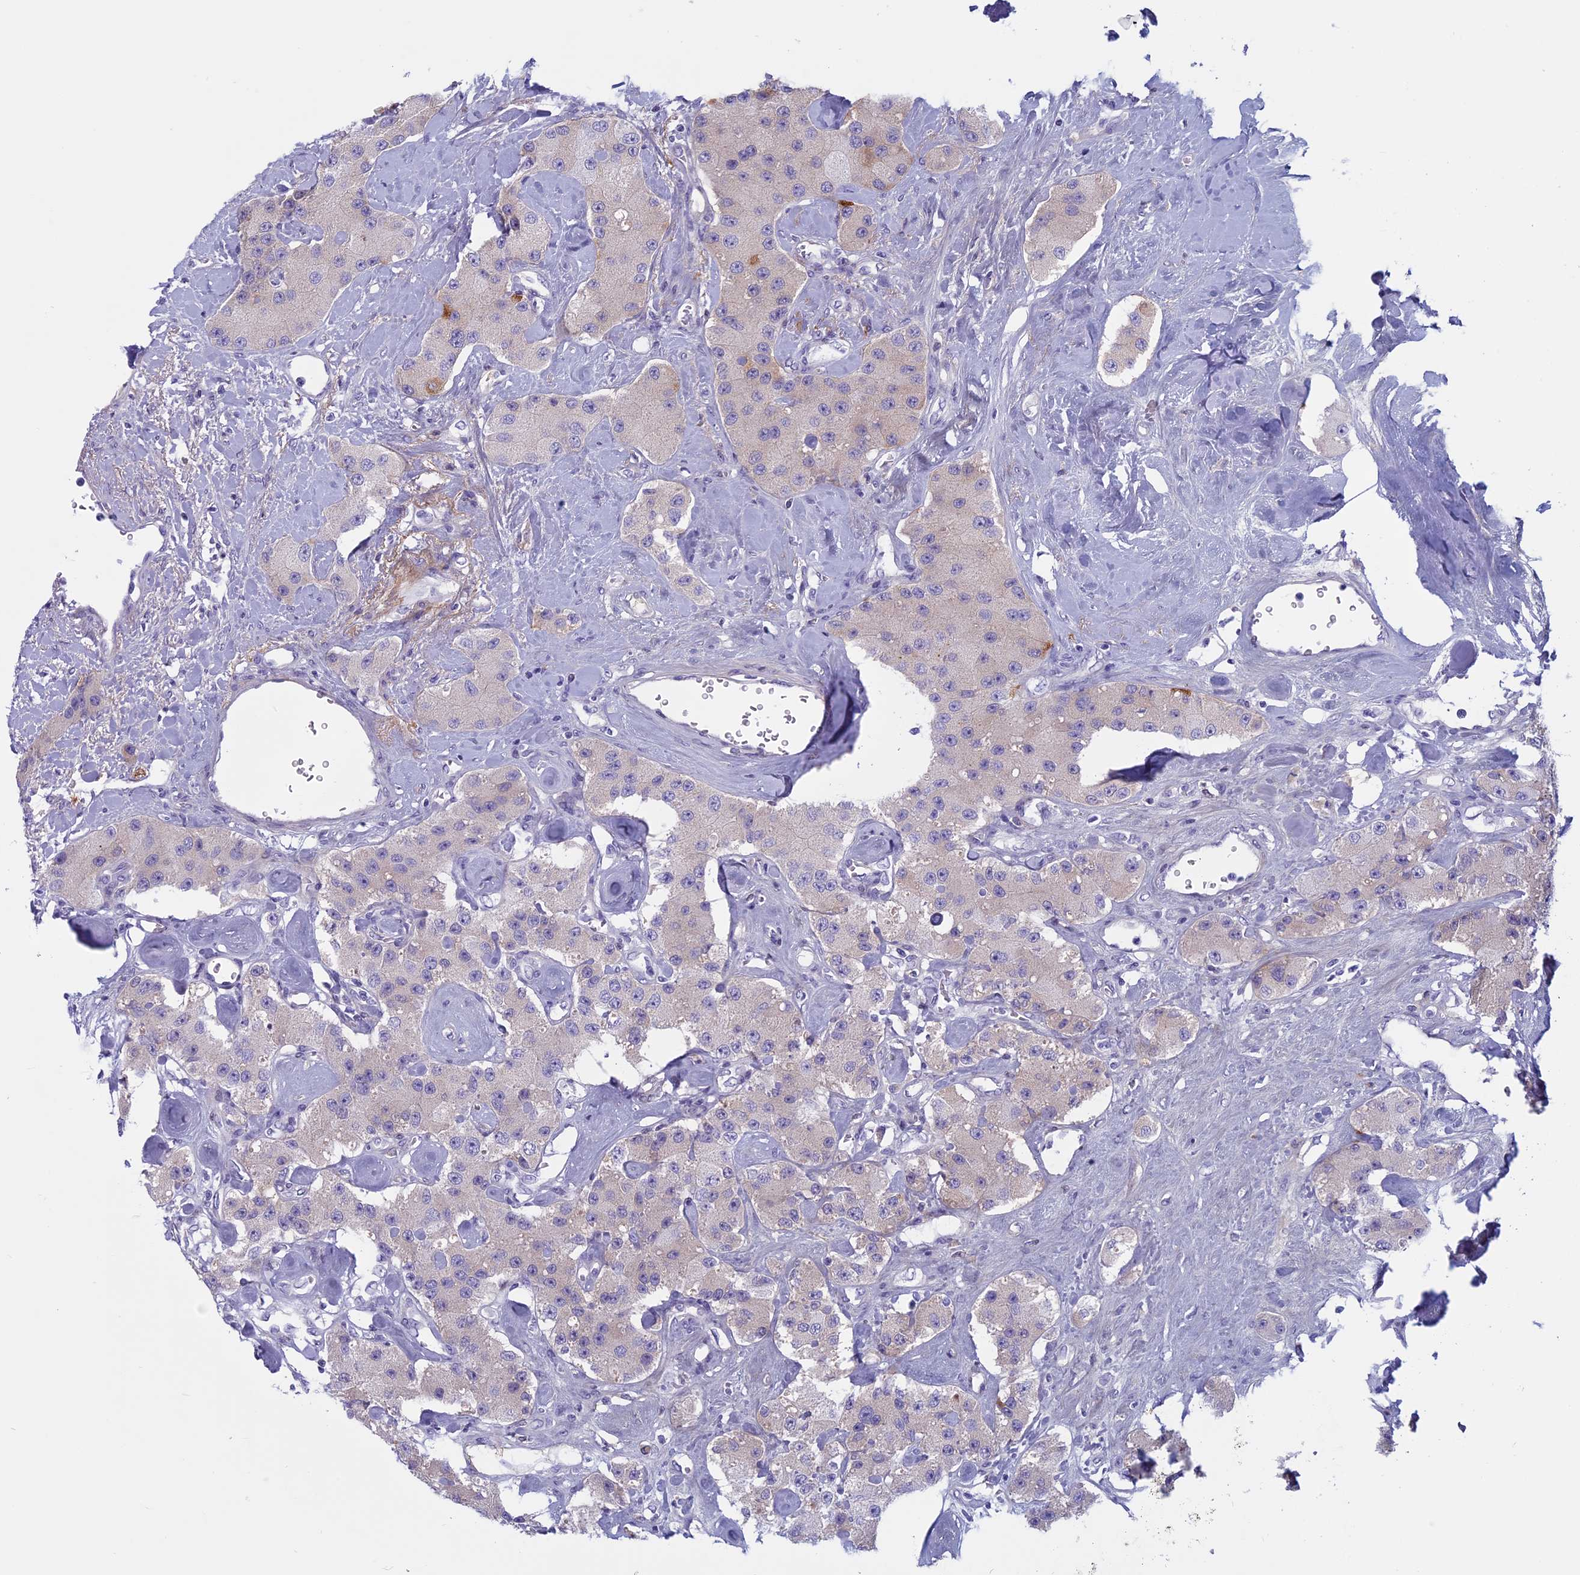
{"staining": {"intensity": "negative", "quantity": "none", "location": "none"}, "tissue": "carcinoid", "cell_type": "Tumor cells", "image_type": "cancer", "snomed": [{"axis": "morphology", "description": "Carcinoid, malignant, NOS"}, {"axis": "topography", "description": "Pancreas"}], "caption": "The image displays no significant expression in tumor cells of carcinoid (malignant).", "gene": "ANGPTL2", "patient": {"sex": "male", "age": 41}}